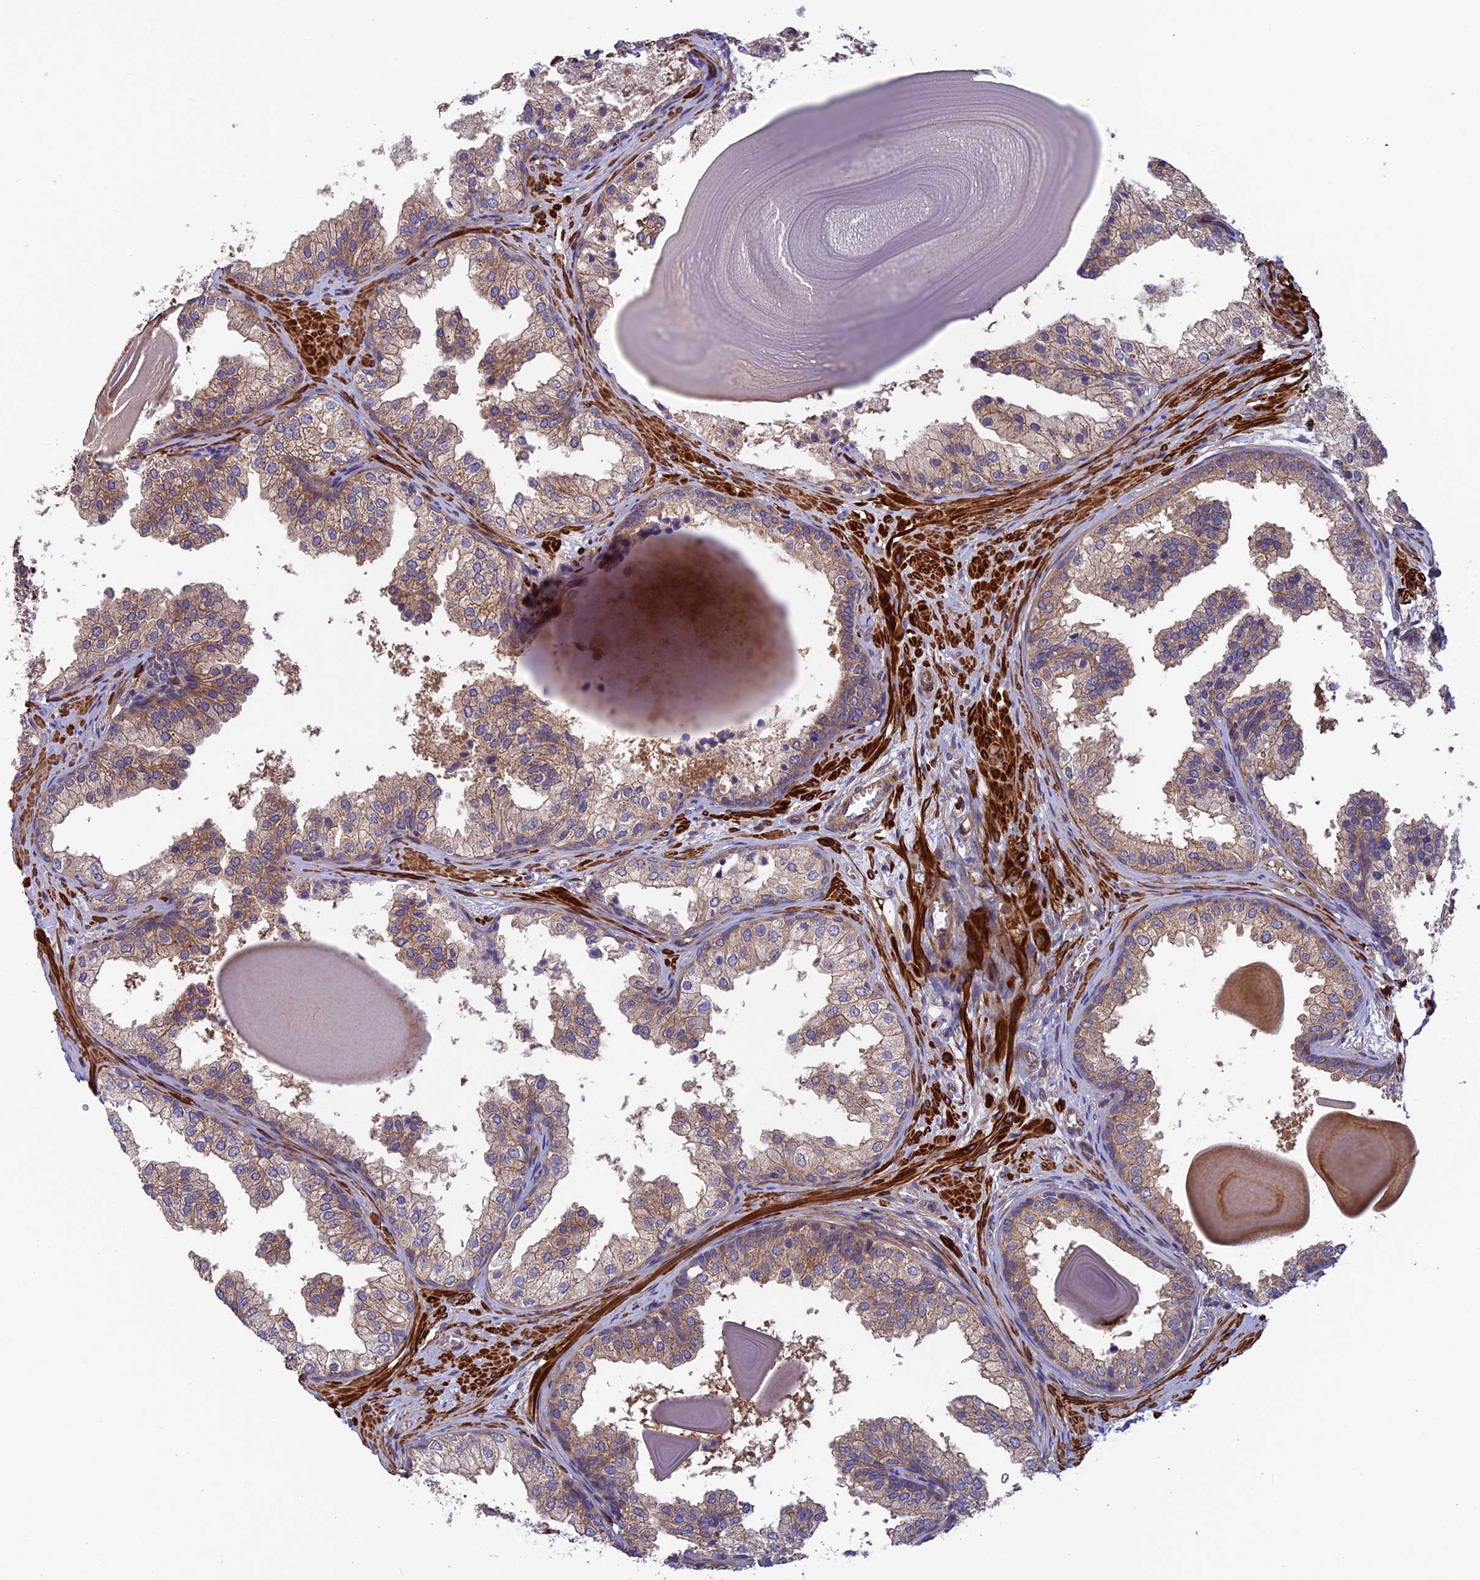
{"staining": {"intensity": "moderate", "quantity": ">75%", "location": "cytoplasmic/membranous"}, "tissue": "prostate", "cell_type": "Glandular cells", "image_type": "normal", "snomed": [{"axis": "morphology", "description": "Normal tissue, NOS"}, {"axis": "topography", "description": "Prostate"}], "caption": "Prostate was stained to show a protein in brown. There is medium levels of moderate cytoplasmic/membranous positivity in about >75% of glandular cells. The staining is performed using DAB (3,3'-diaminobenzidine) brown chromogen to label protein expression. The nuclei are counter-stained blue using hematoxylin.", "gene": "ADAMTS15", "patient": {"sex": "male", "age": 48}}